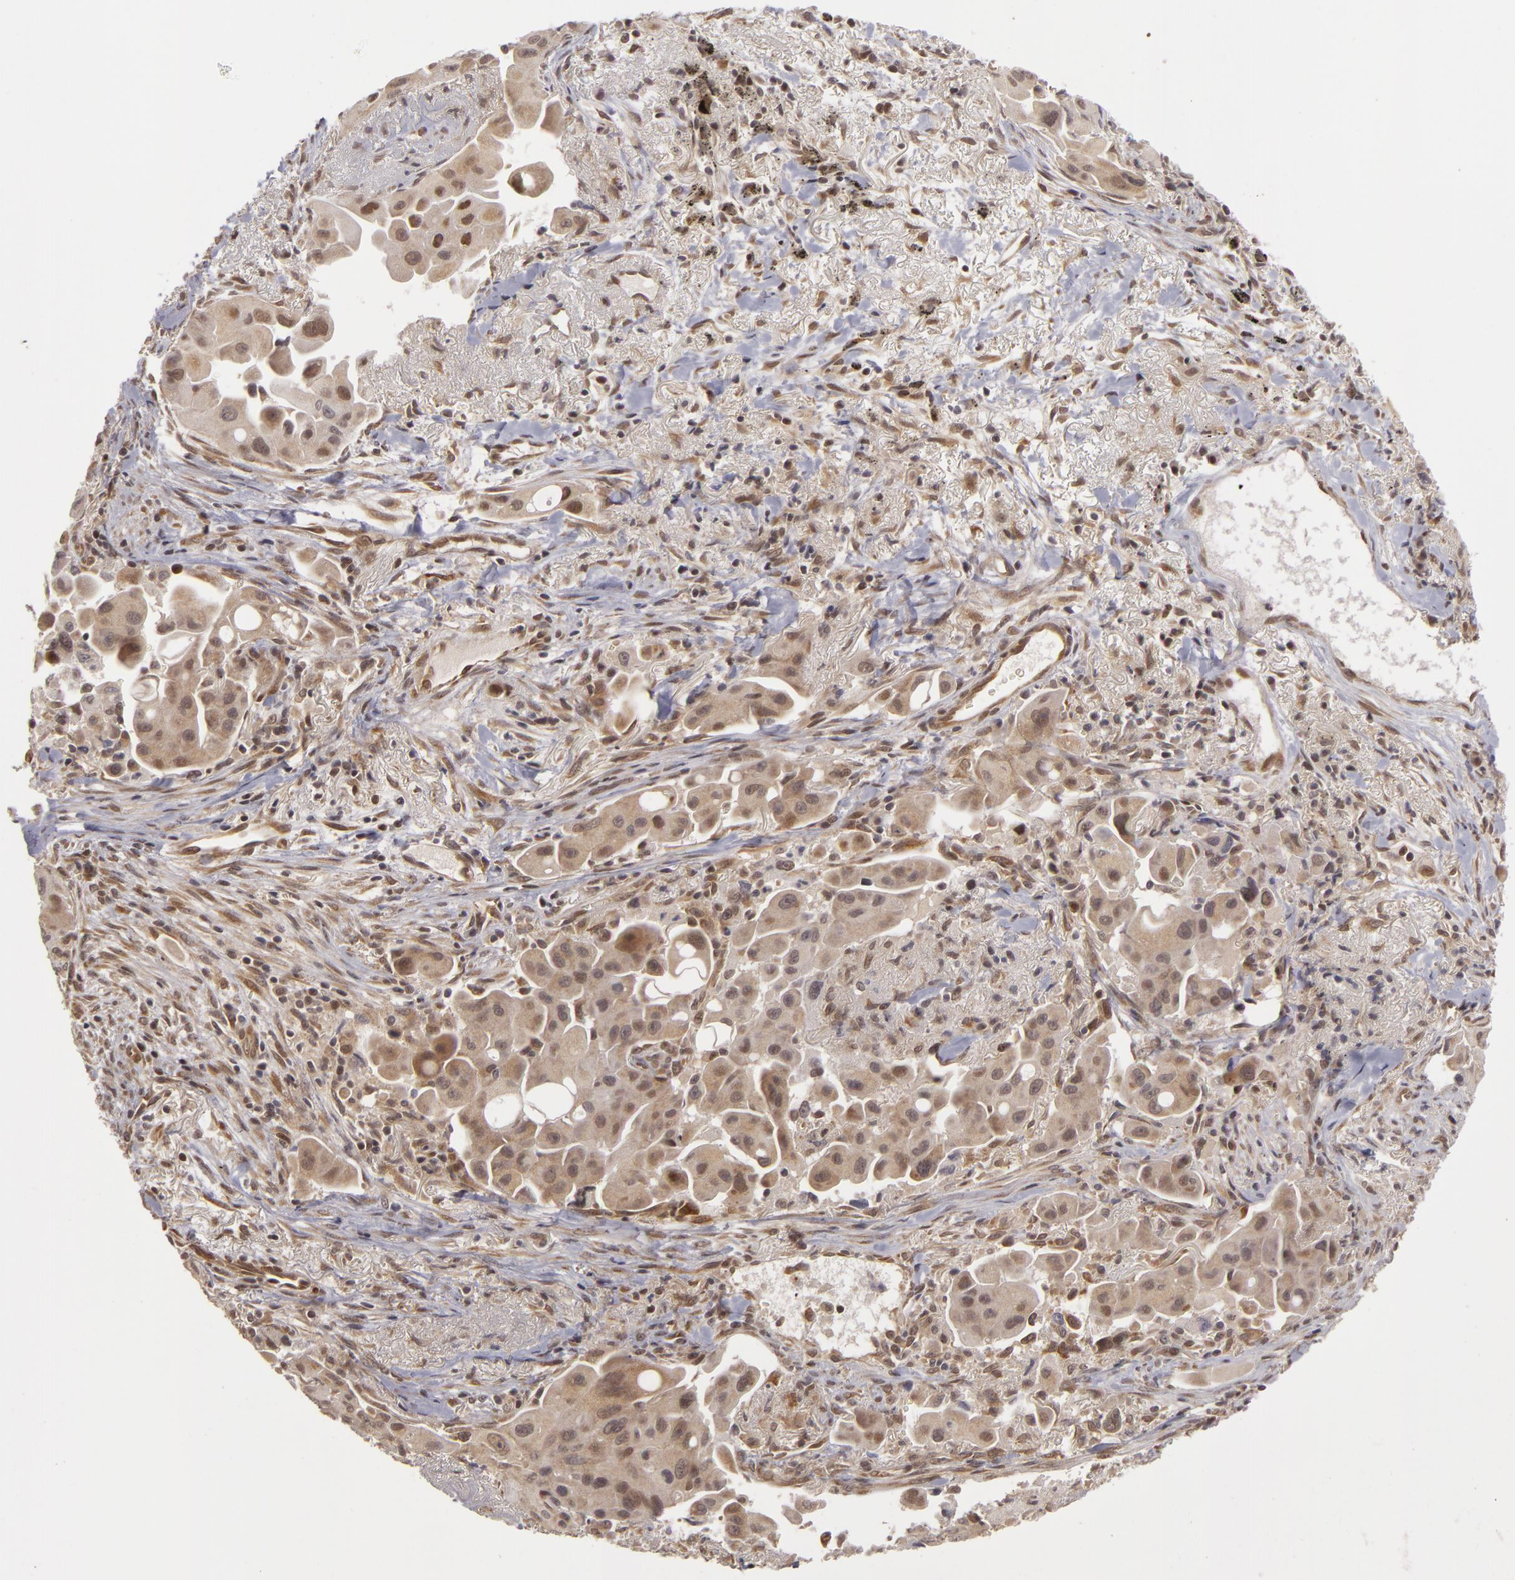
{"staining": {"intensity": "moderate", "quantity": "25%-75%", "location": "nuclear"}, "tissue": "lung cancer", "cell_type": "Tumor cells", "image_type": "cancer", "snomed": [{"axis": "morphology", "description": "Adenocarcinoma, NOS"}, {"axis": "topography", "description": "Lung"}], "caption": "Immunohistochemistry (IHC) image of lung cancer stained for a protein (brown), which exhibits medium levels of moderate nuclear positivity in about 25%-75% of tumor cells.", "gene": "ZNF133", "patient": {"sex": "male", "age": 68}}